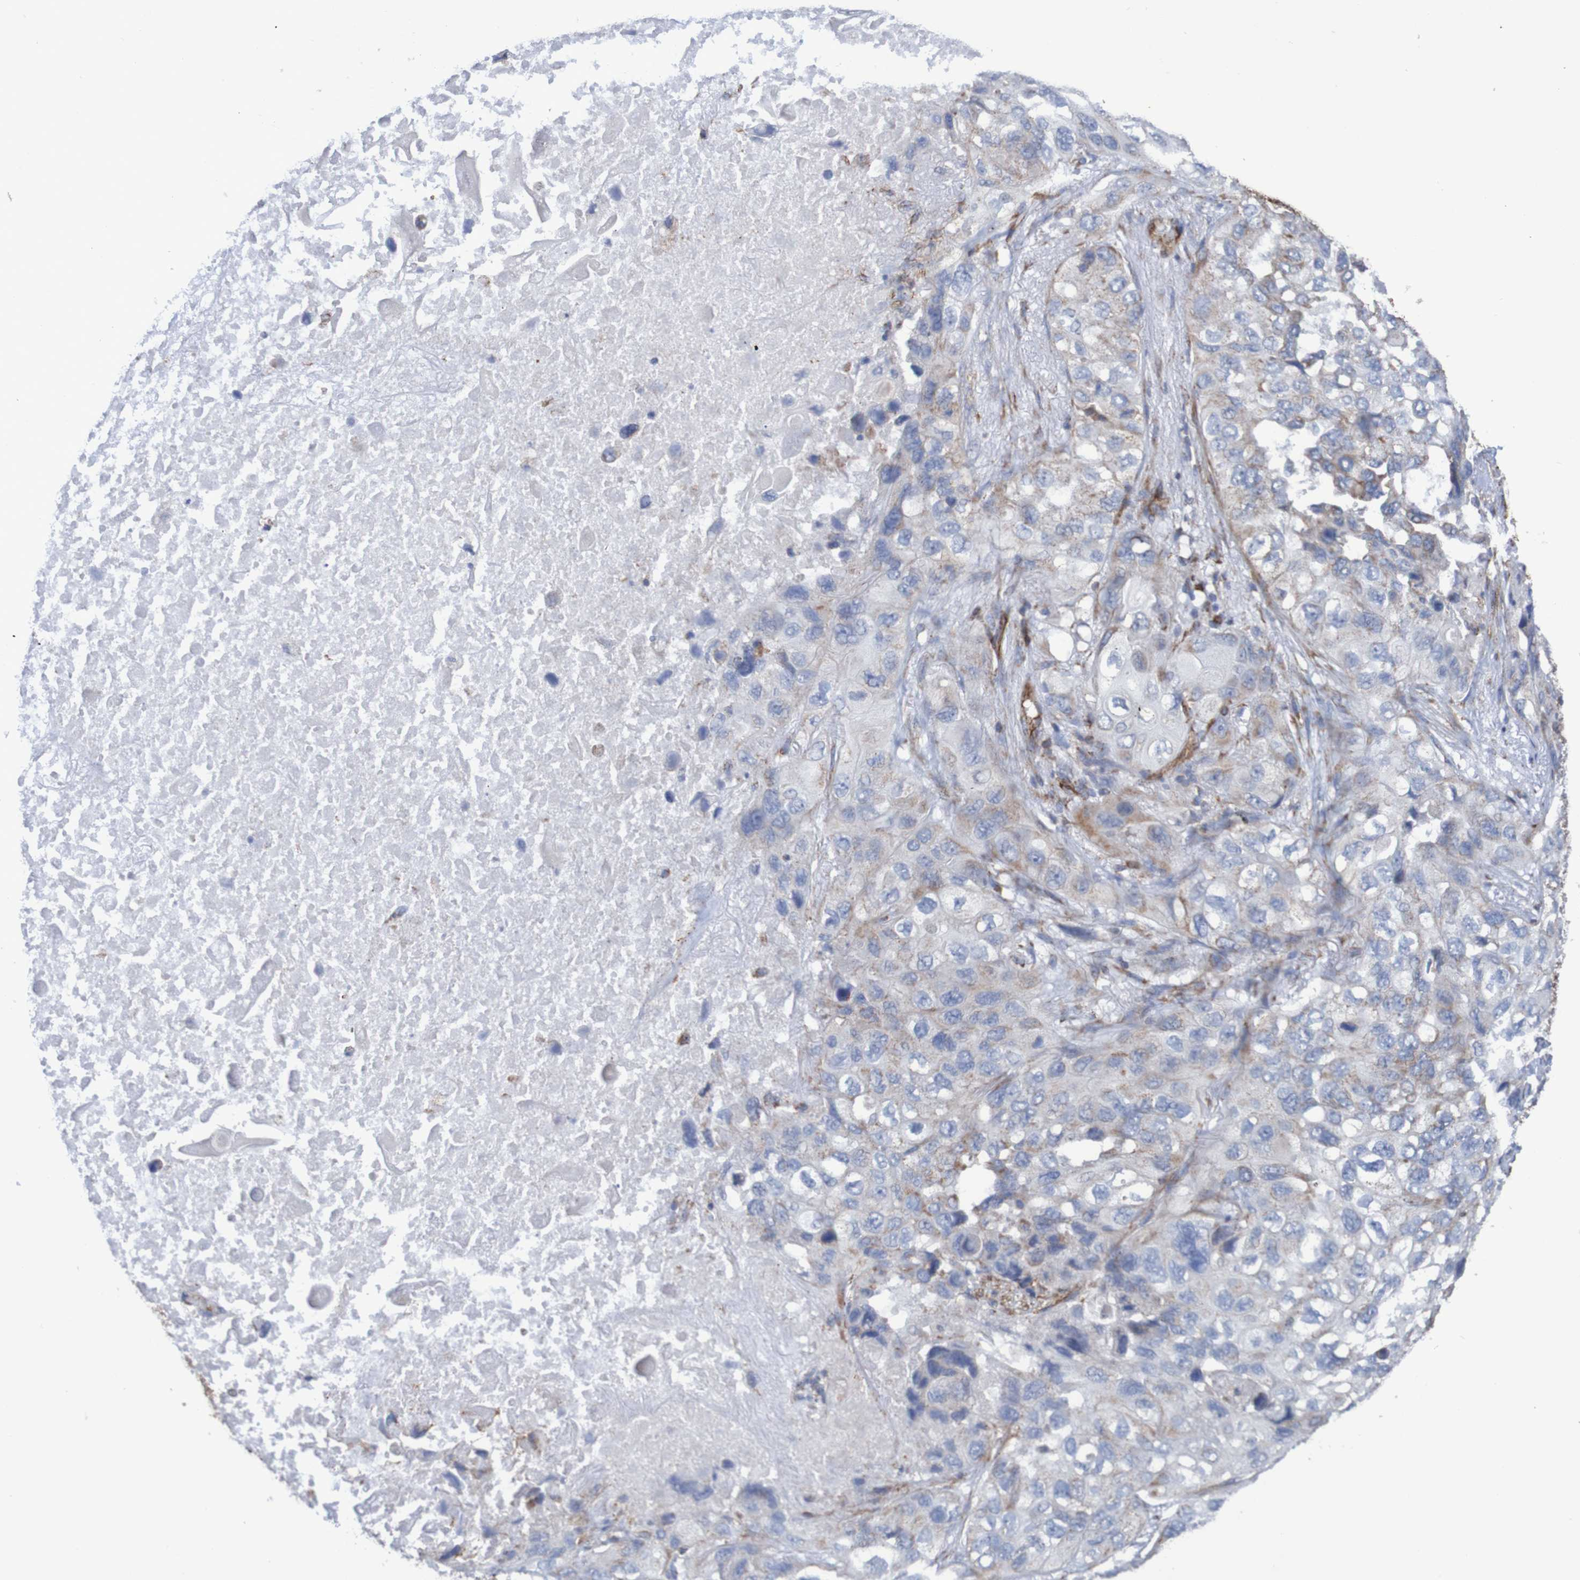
{"staining": {"intensity": "weak", "quantity": "<25%", "location": "cytoplasmic/membranous"}, "tissue": "lung cancer", "cell_type": "Tumor cells", "image_type": "cancer", "snomed": [{"axis": "morphology", "description": "Squamous cell carcinoma, NOS"}, {"axis": "topography", "description": "Lung"}], "caption": "High magnification brightfield microscopy of lung cancer stained with DAB (brown) and counterstained with hematoxylin (blue): tumor cells show no significant expression.", "gene": "MMEL1", "patient": {"sex": "female", "age": 73}}